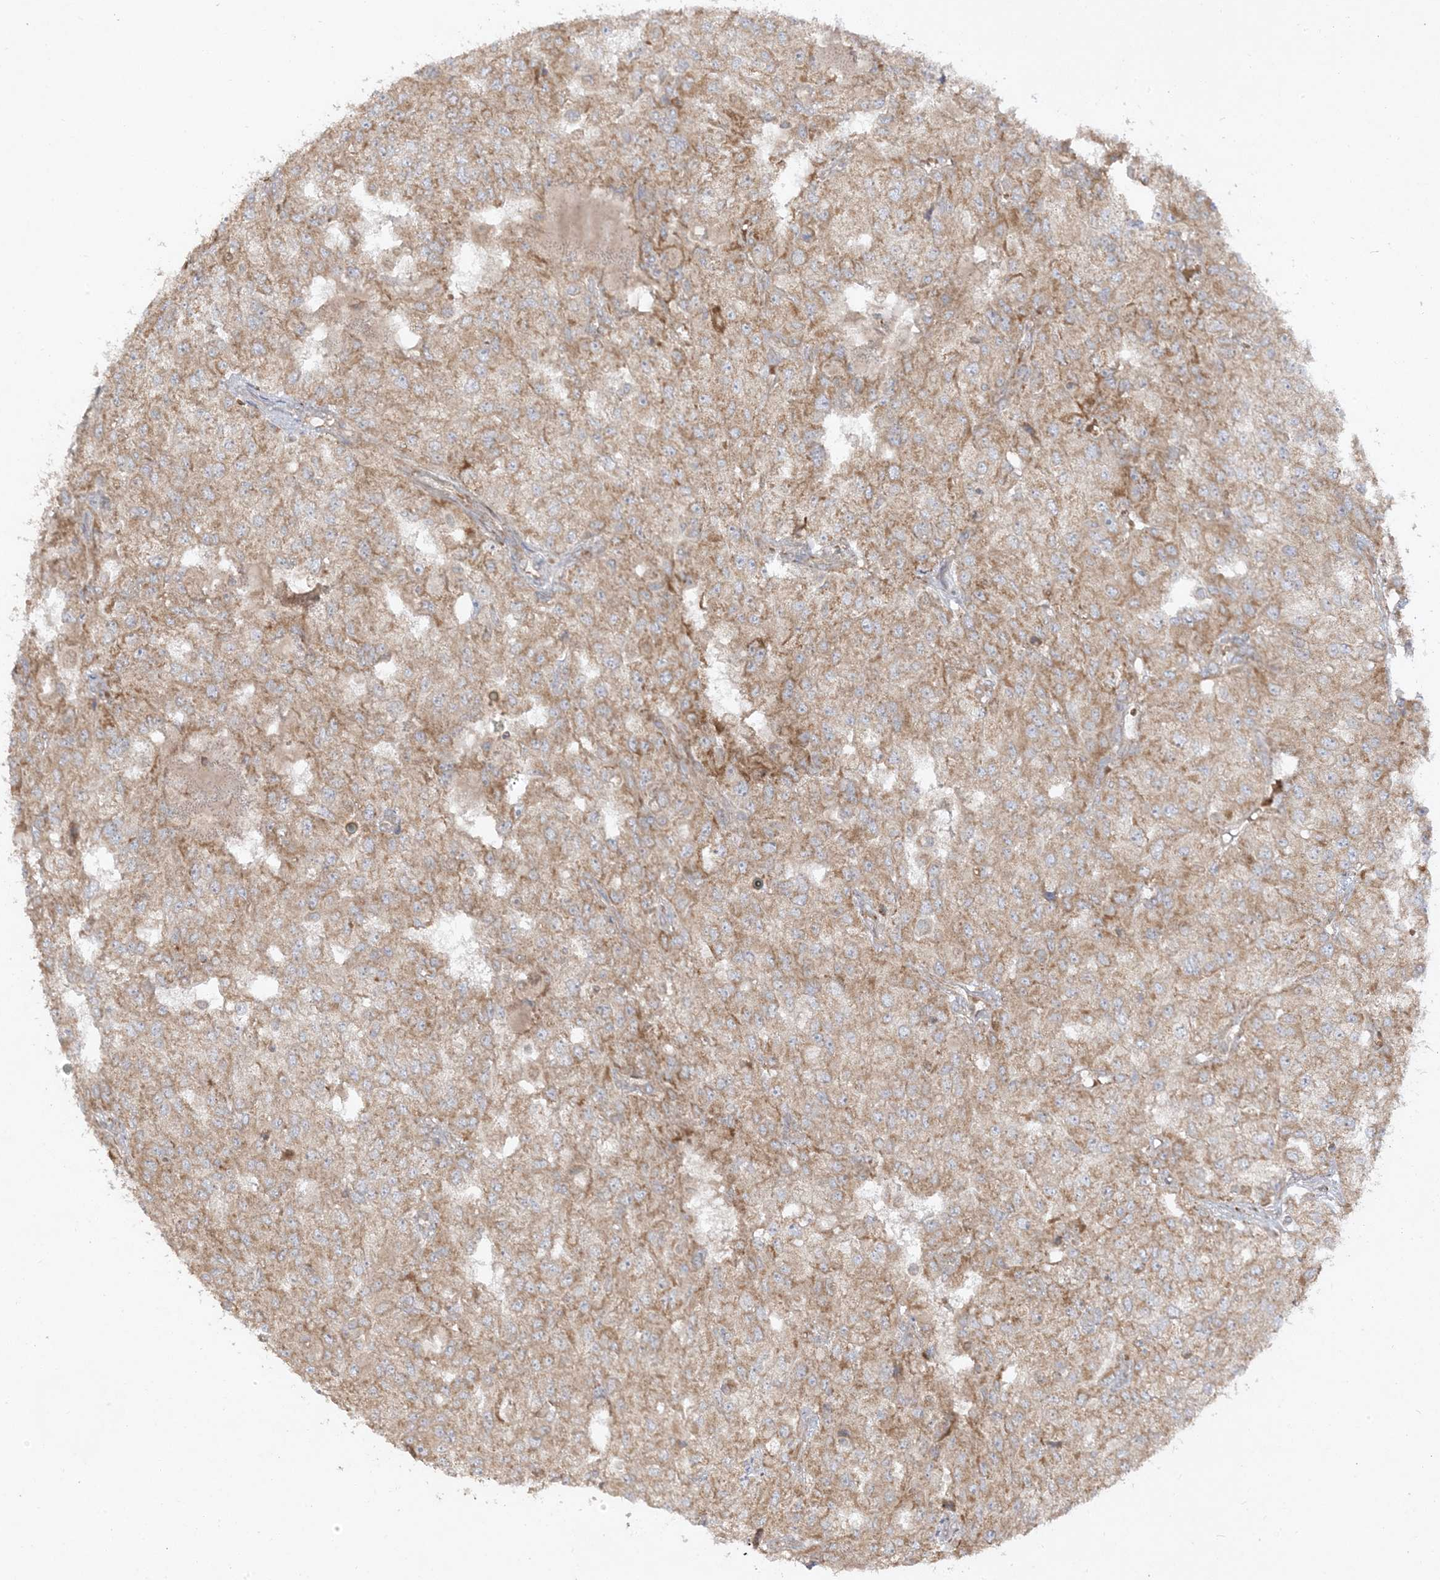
{"staining": {"intensity": "moderate", "quantity": ">75%", "location": "cytoplasmic/membranous"}, "tissue": "renal cancer", "cell_type": "Tumor cells", "image_type": "cancer", "snomed": [{"axis": "morphology", "description": "Adenocarcinoma, NOS"}, {"axis": "topography", "description": "Kidney"}], "caption": "Adenocarcinoma (renal) was stained to show a protein in brown. There is medium levels of moderate cytoplasmic/membranous staining in about >75% of tumor cells.", "gene": "AARS2", "patient": {"sex": "female", "age": 54}}